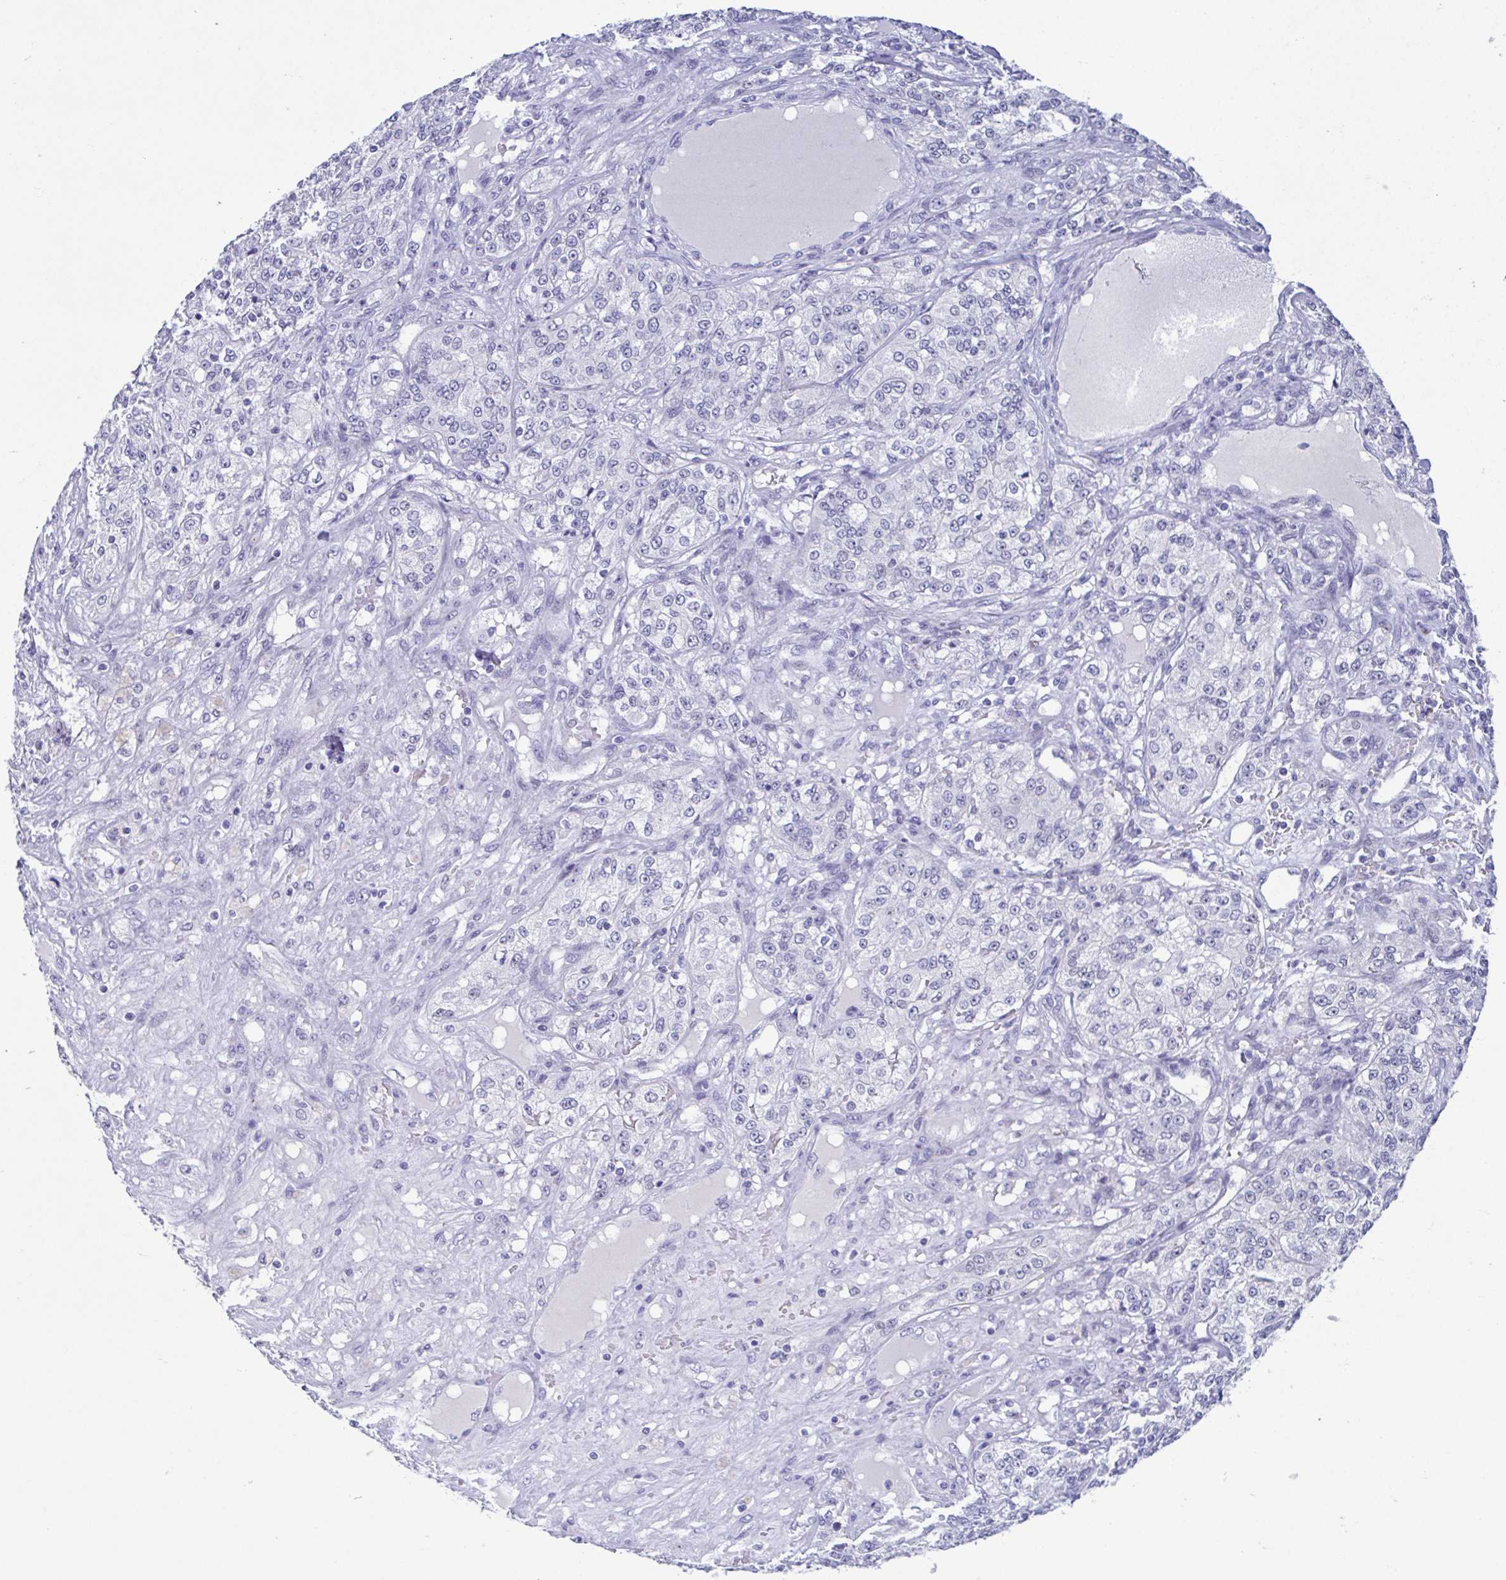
{"staining": {"intensity": "negative", "quantity": "none", "location": "none"}, "tissue": "renal cancer", "cell_type": "Tumor cells", "image_type": "cancer", "snomed": [{"axis": "morphology", "description": "Adenocarcinoma, NOS"}, {"axis": "topography", "description": "Kidney"}], "caption": "Micrograph shows no significant protein positivity in tumor cells of renal adenocarcinoma. (DAB IHC with hematoxylin counter stain).", "gene": "PERM1", "patient": {"sex": "female", "age": 63}}